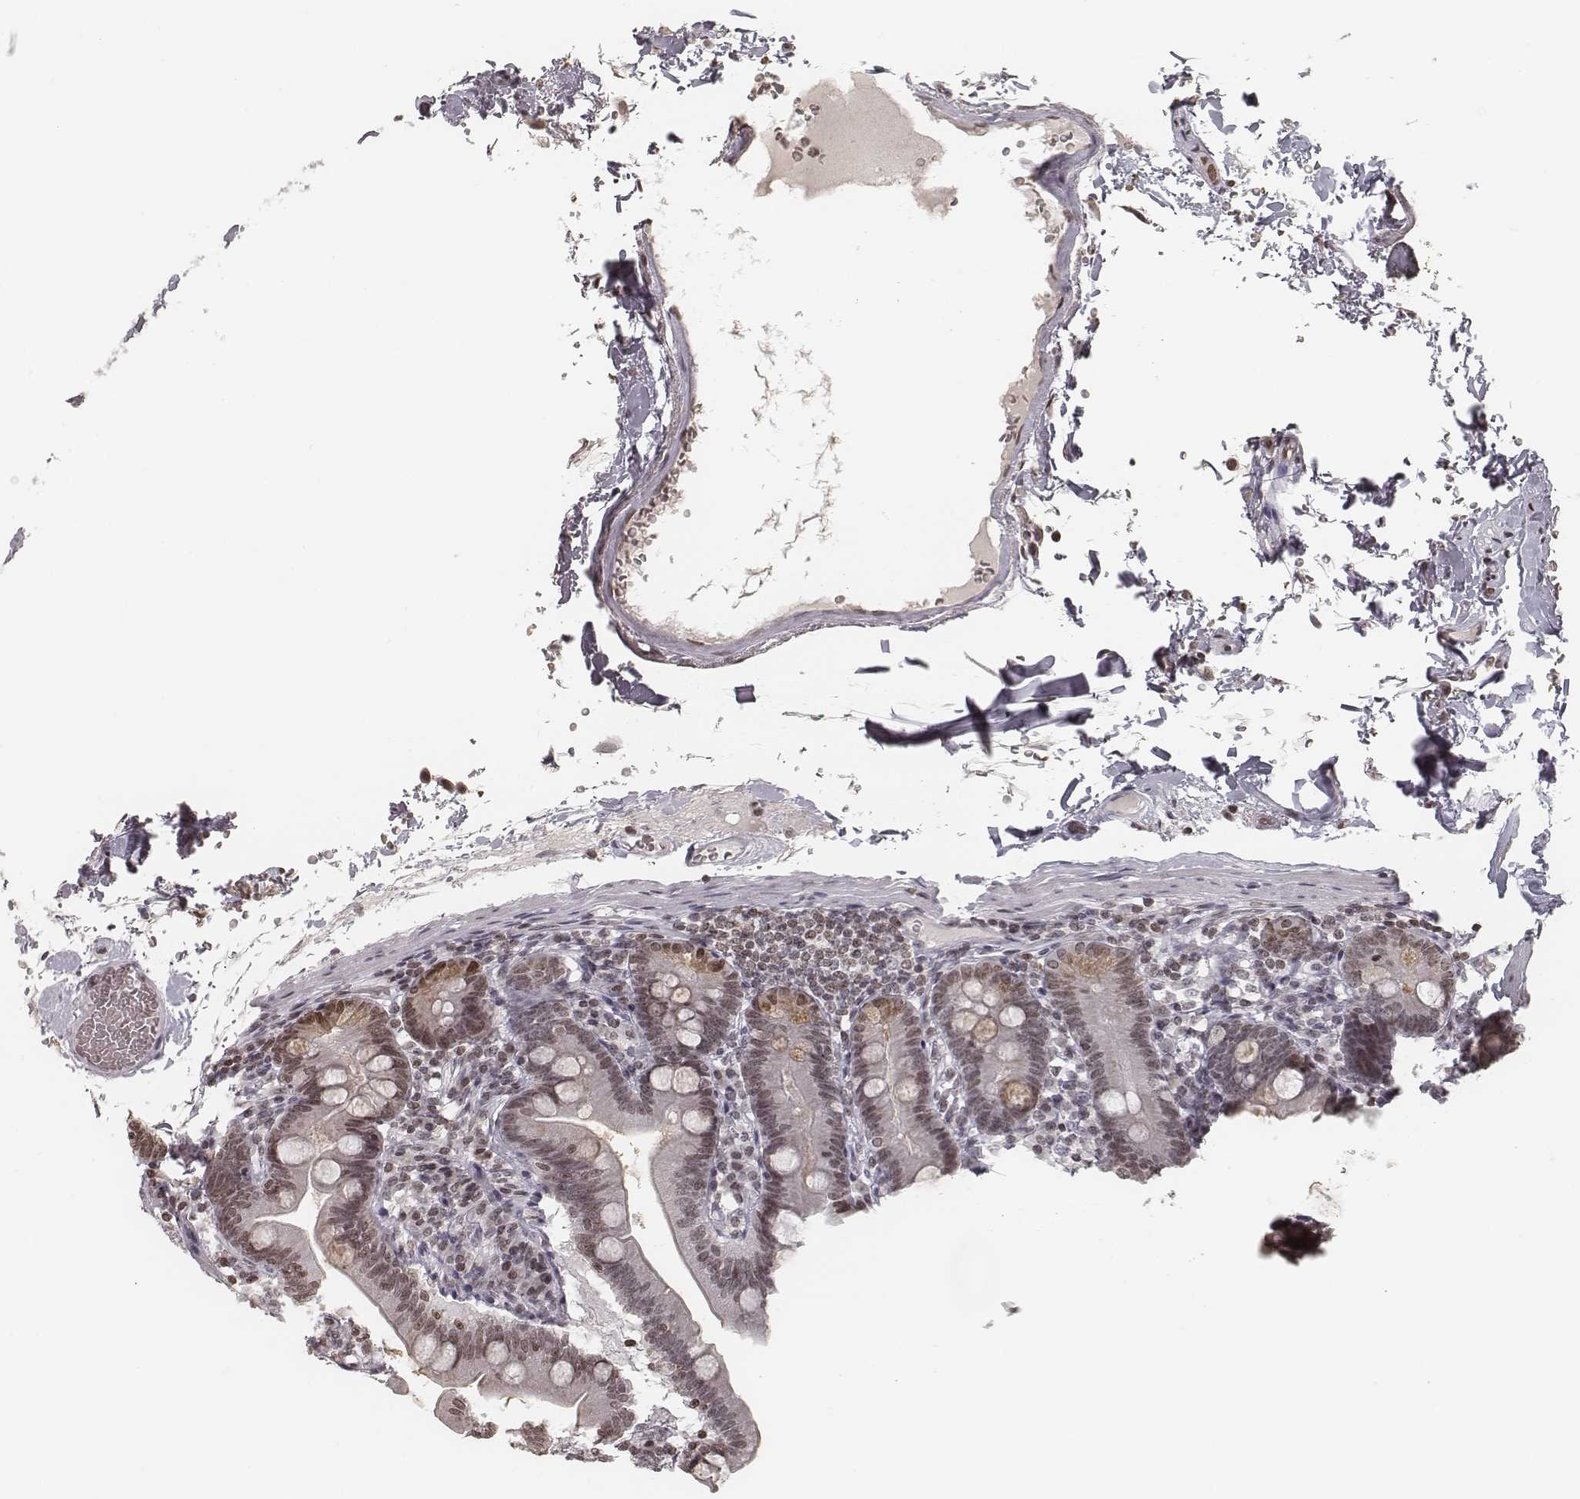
{"staining": {"intensity": "weak", "quantity": ">75%", "location": "nuclear"}, "tissue": "duodenum", "cell_type": "Glandular cells", "image_type": "normal", "snomed": [{"axis": "morphology", "description": "Normal tissue, NOS"}, {"axis": "topography", "description": "Duodenum"}], "caption": "A photomicrograph of human duodenum stained for a protein displays weak nuclear brown staining in glandular cells. (DAB = brown stain, brightfield microscopy at high magnification).", "gene": "HMGA2", "patient": {"sex": "female", "age": 67}}